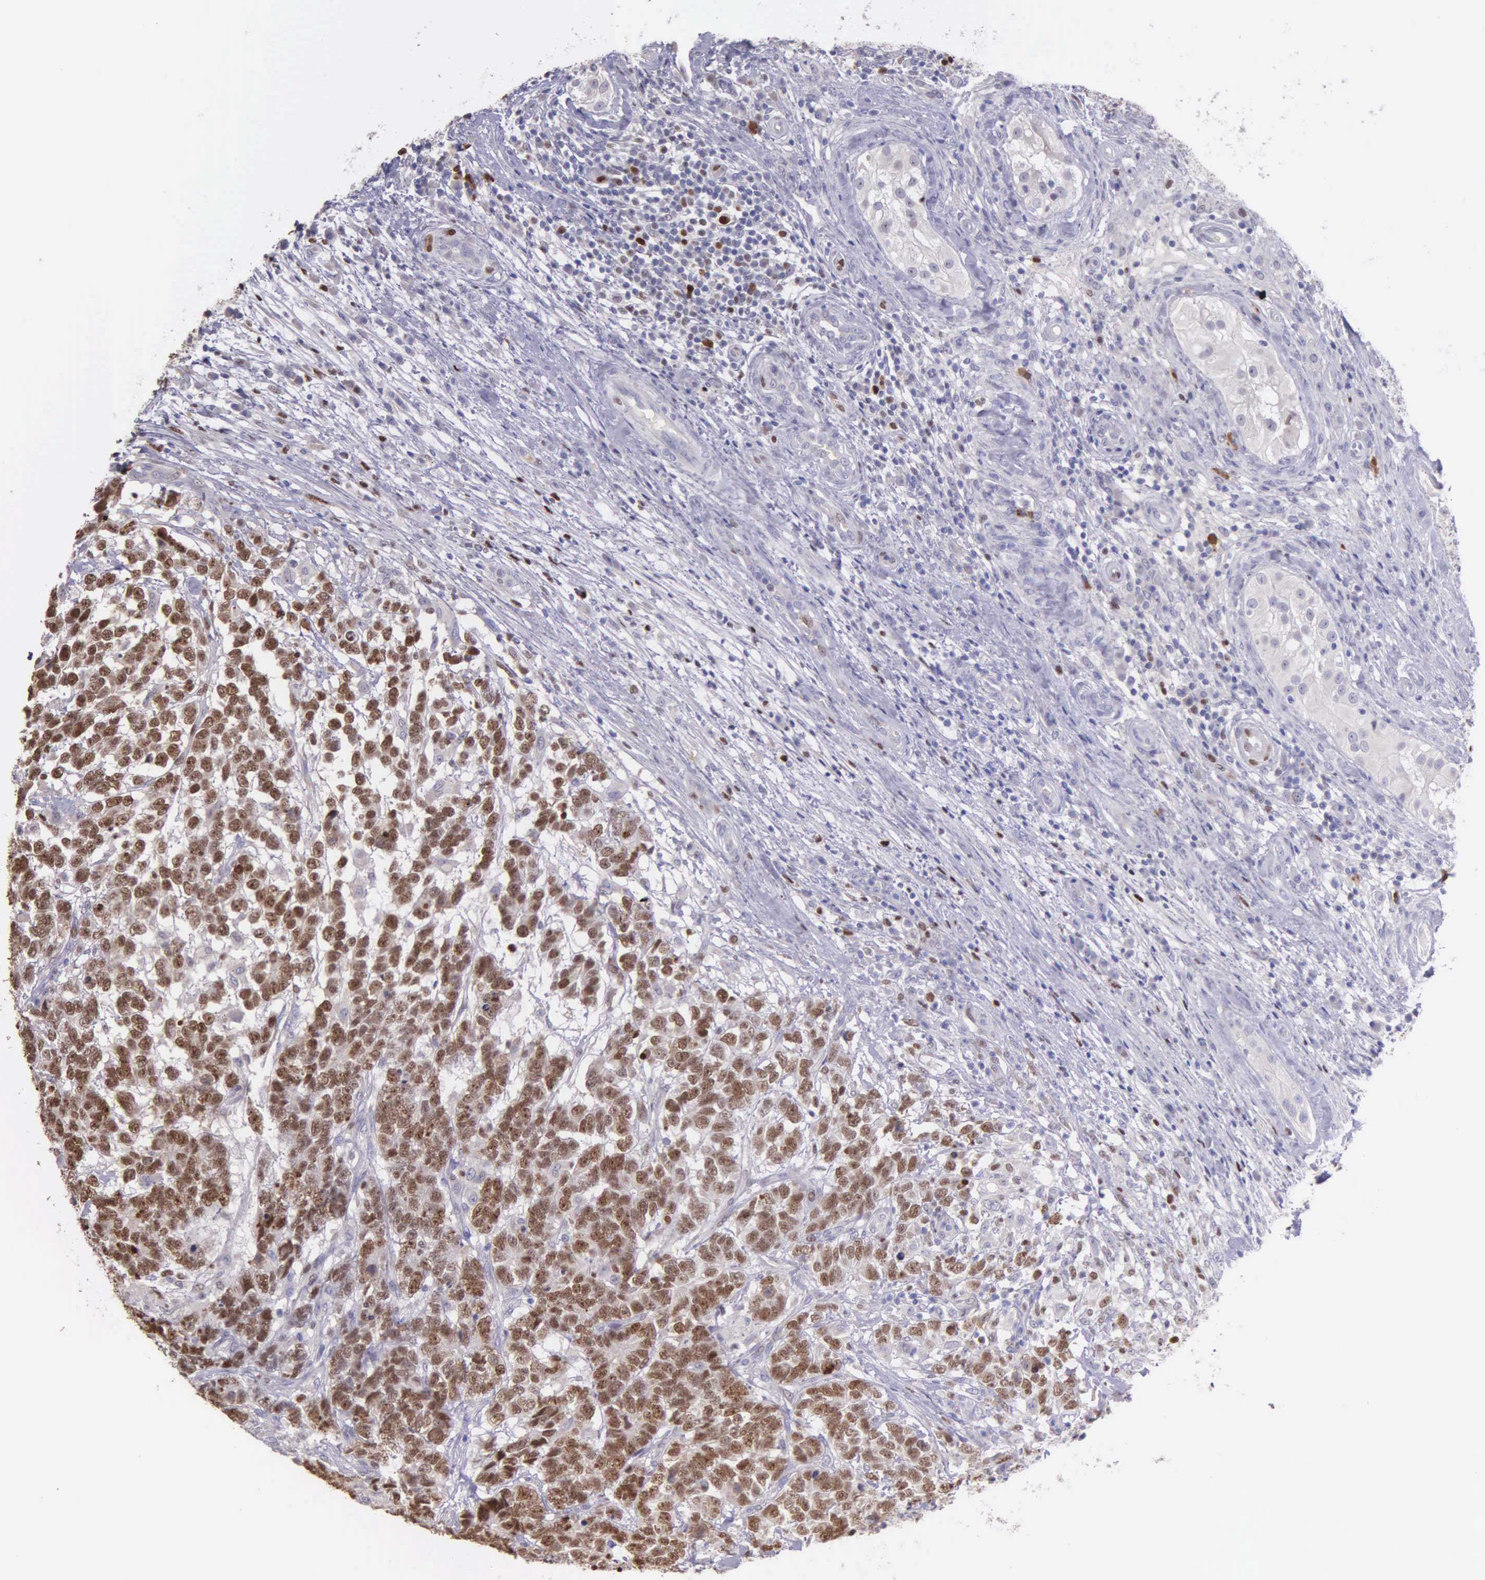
{"staining": {"intensity": "strong", "quantity": ">75%", "location": "nuclear"}, "tissue": "testis cancer", "cell_type": "Tumor cells", "image_type": "cancer", "snomed": [{"axis": "morphology", "description": "Carcinoma, Embryonal, NOS"}, {"axis": "topography", "description": "Testis"}], "caption": "Immunohistochemical staining of testis cancer (embryonal carcinoma) demonstrates high levels of strong nuclear expression in about >75% of tumor cells. (DAB (3,3'-diaminobenzidine) IHC, brown staining for protein, blue staining for nuclei).", "gene": "MCM5", "patient": {"sex": "male", "age": 26}}